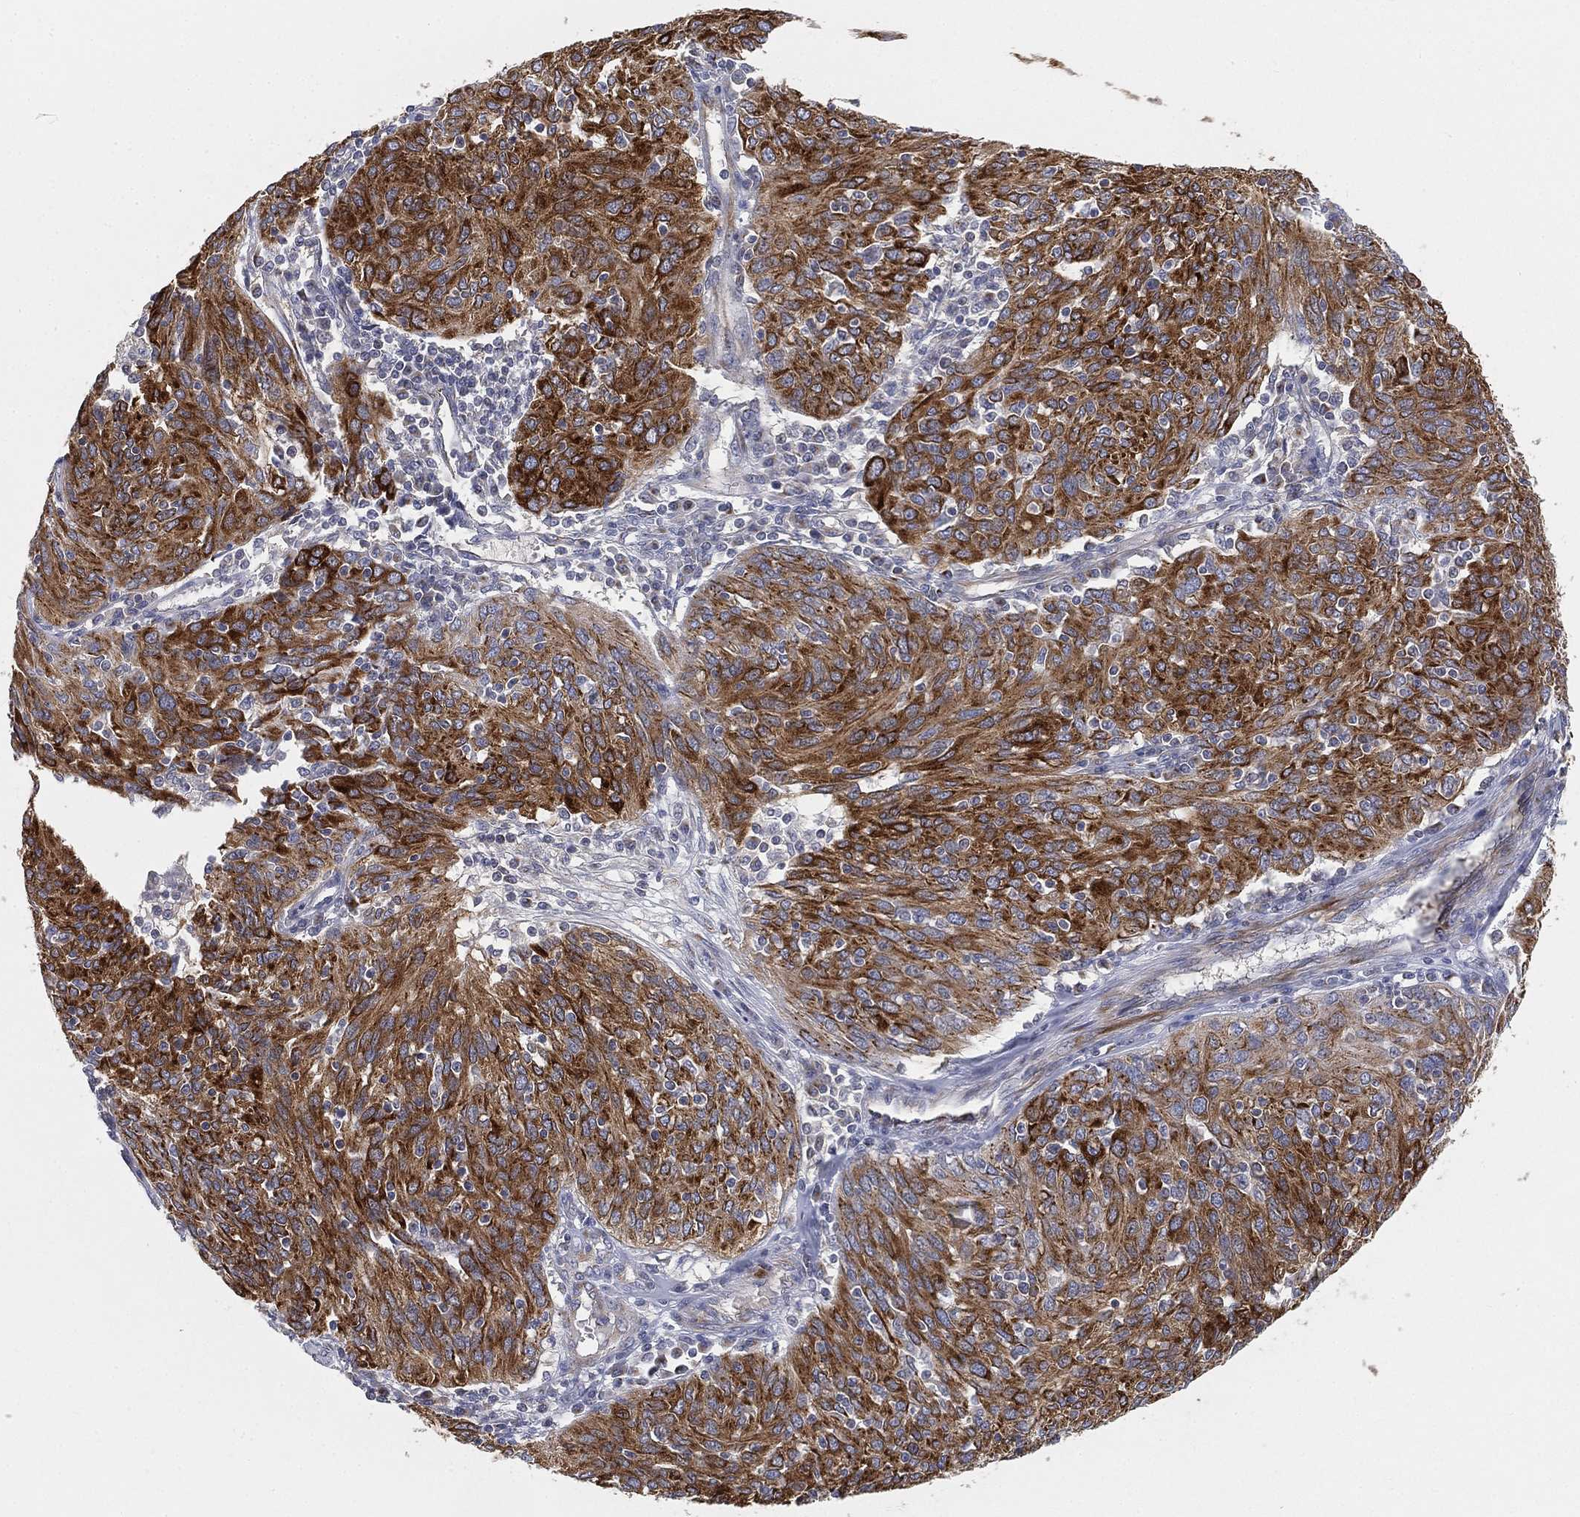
{"staining": {"intensity": "strong", "quantity": ">75%", "location": "cytoplasmic/membranous"}, "tissue": "ovarian cancer", "cell_type": "Tumor cells", "image_type": "cancer", "snomed": [{"axis": "morphology", "description": "Carcinoma, endometroid"}, {"axis": "topography", "description": "Ovary"}], "caption": "Ovarian cancer (endometroid carcinoma) stained for a protein (brown) reveals strong cytoplasmic/membranous positive staining in approximately >75% of tumor cells.", "gene": "TMEM25", "patient": {"sex": "female", "age": 50}}